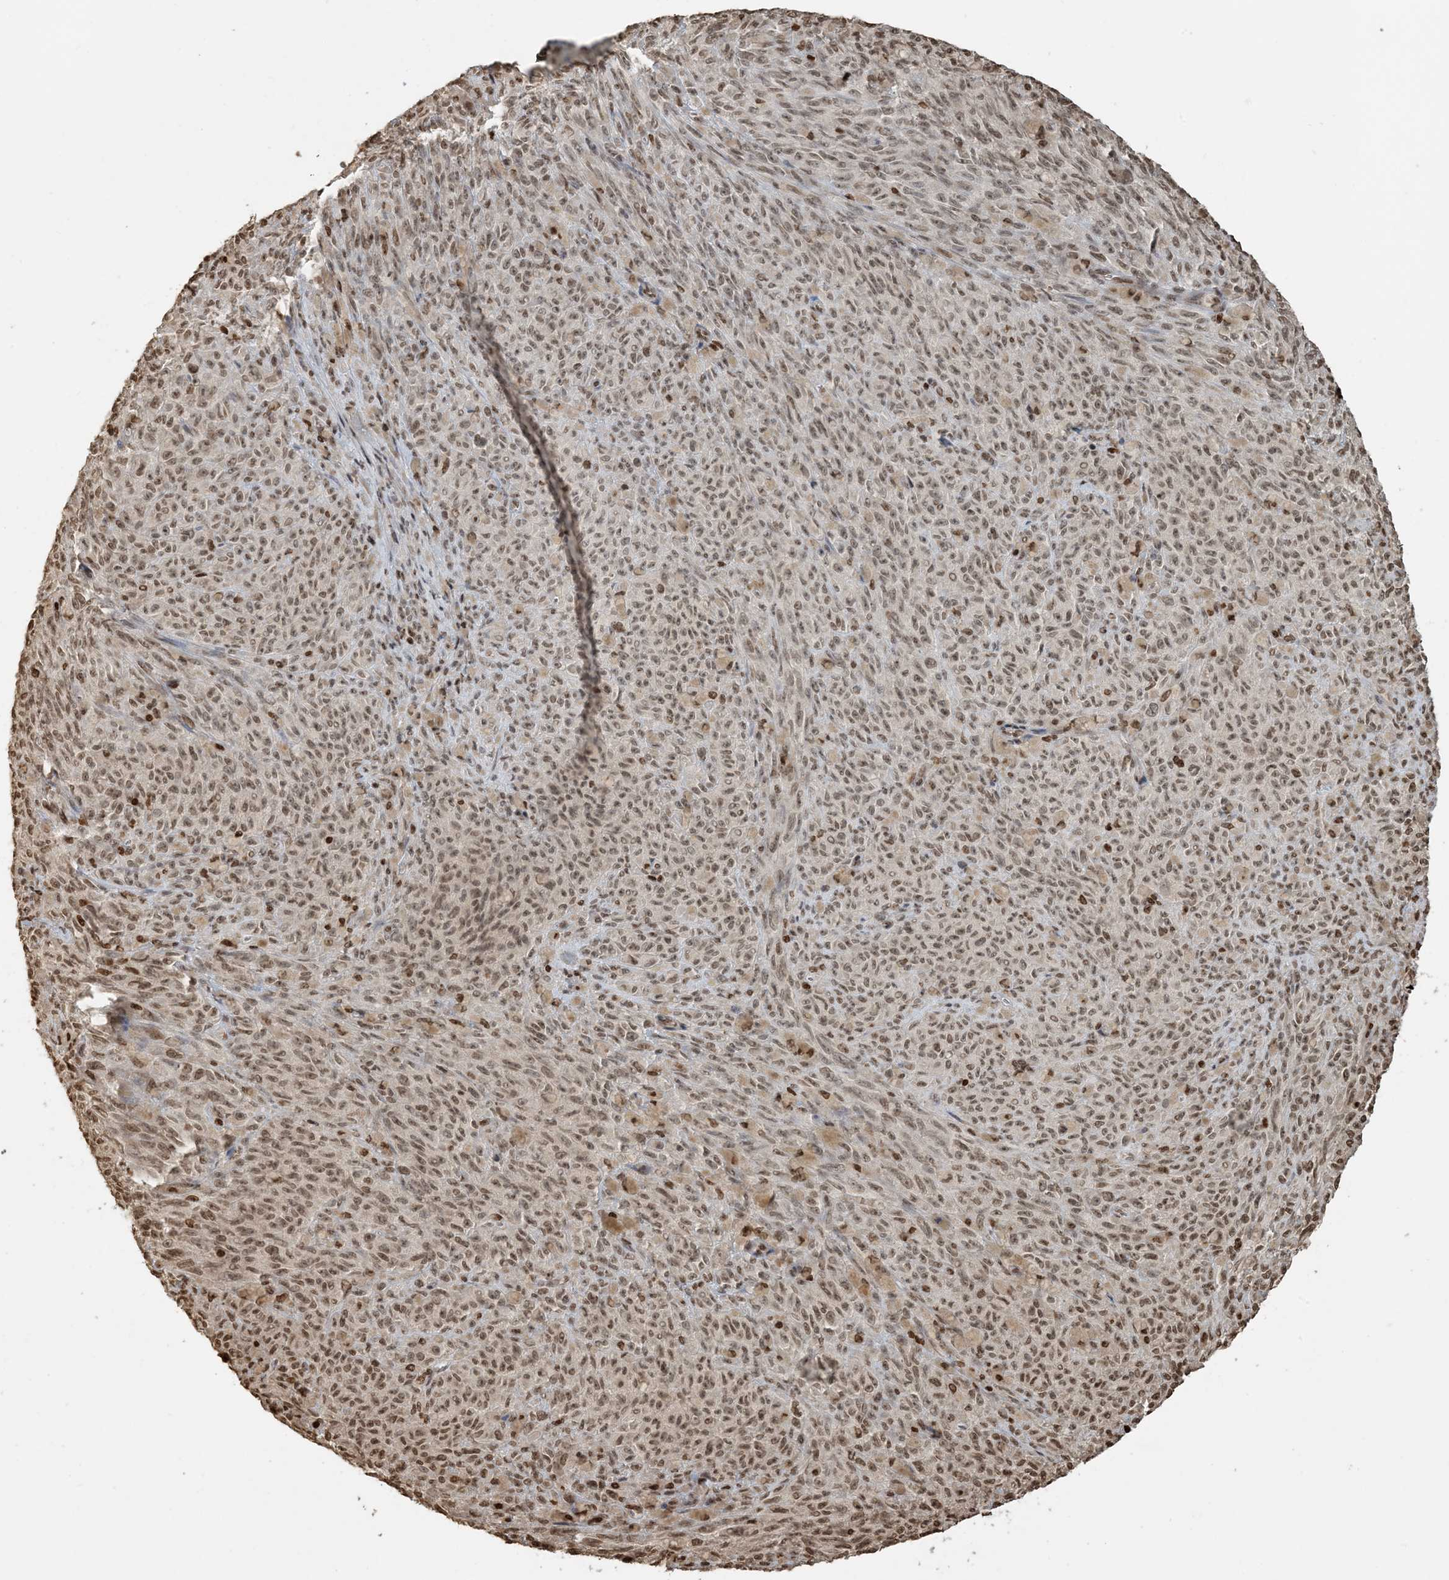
{"staining": {"intensity": "moderate", "quantity": ">75%", "location": "nuclear"}, "tissue": "melanoma", "cell_type": "Tumor cells", "image_type": "cancer", "snomed": [{"axis": "morphology", "description": "Malignant melanoma, NOS"}, {"axis": "topography", "description": "Skin"}], "caption": "Melanoma stained with a brown dye shows moderate nuclear positive expression in about >75% of tumor cells.", "gene": "H3-3B", "patient": {"sex": "female", "age": 82}}